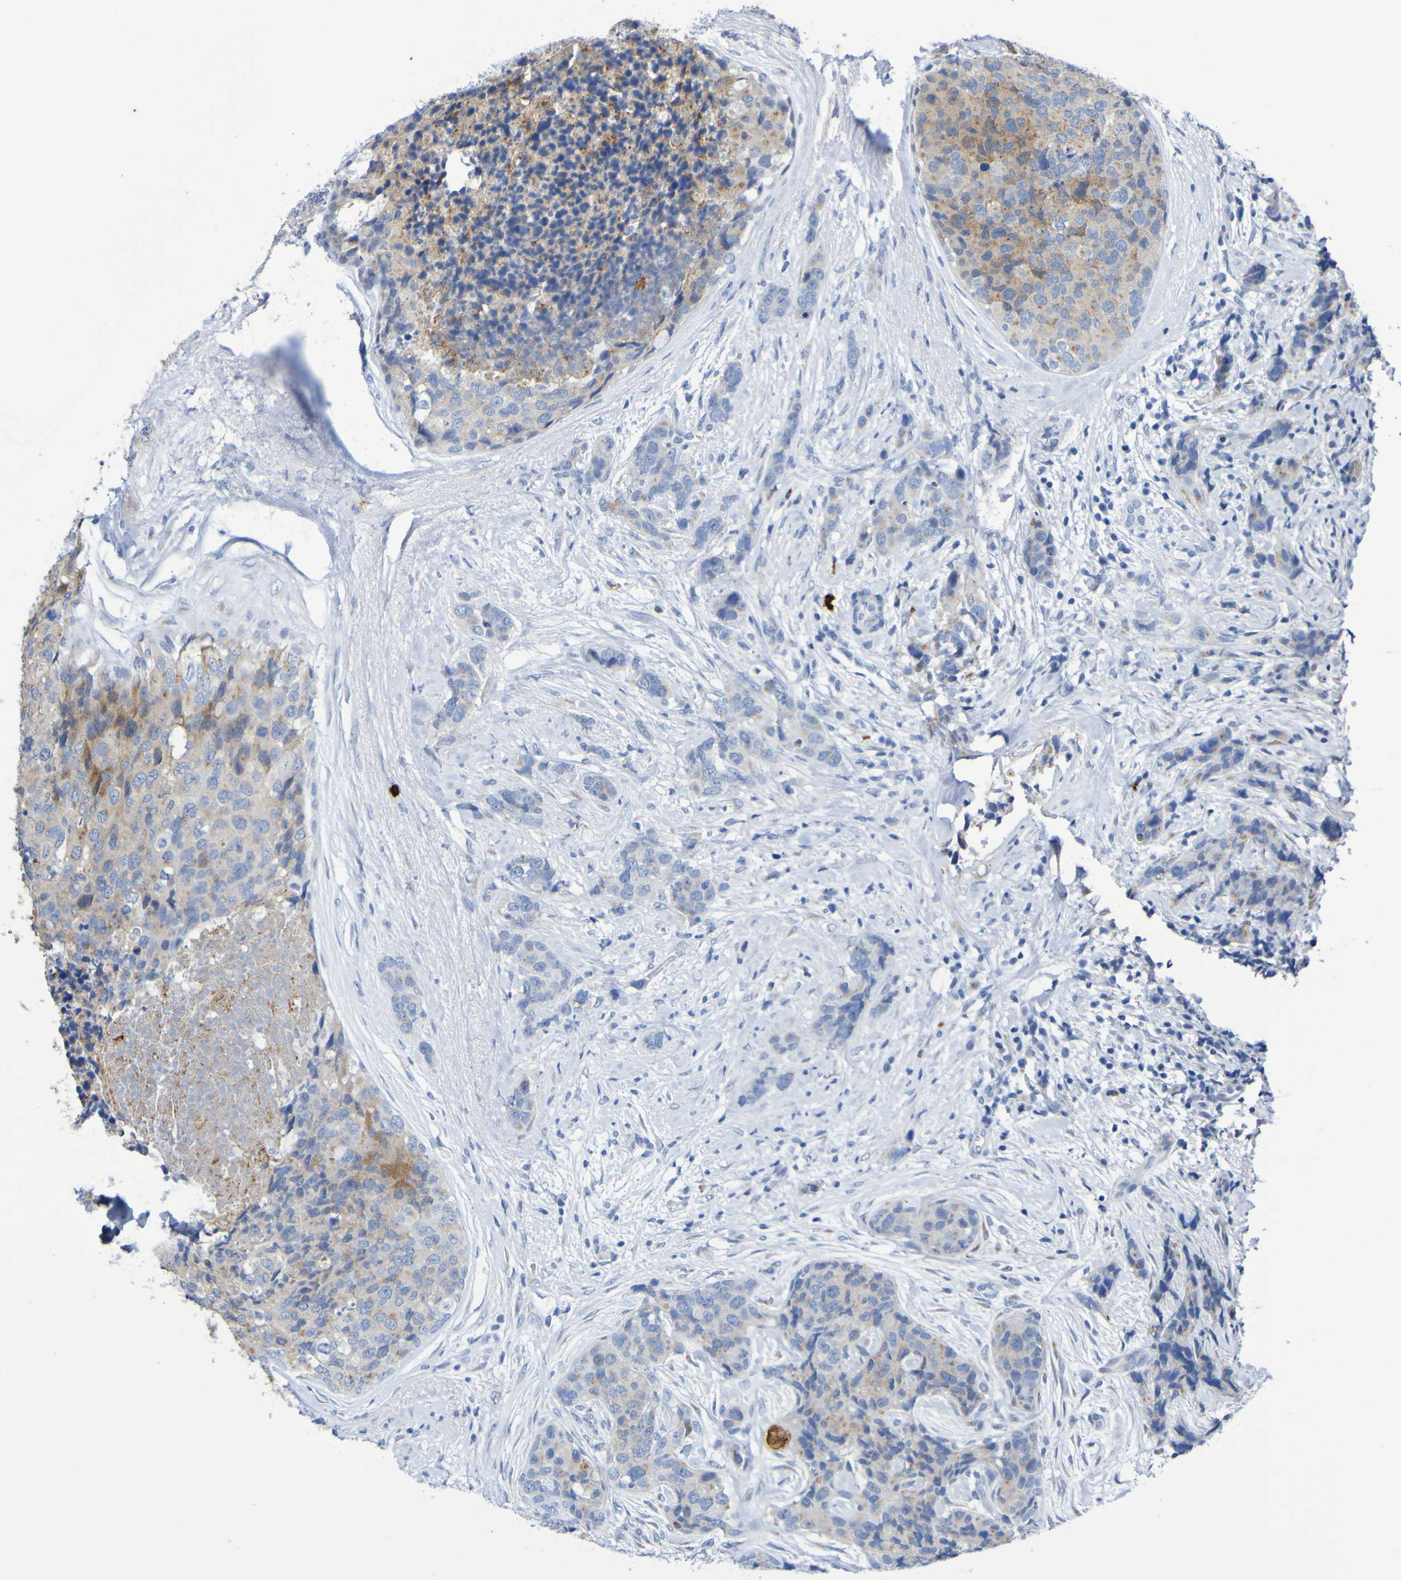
{"staining": {"intensity": "weak", "quantity": "25%-75%", "location": "cytoplasmic/membranous"}, "tissue": "breast cancer", "cell_type": "Tumor cells", "image_type": "cancer", "snomed": [{"axis": "morphology", "description": "Lobular carcinoma"}, {"axis": "topography", "description": "Breast"}], "caption": "Human lobular carcinoma (breast) stained with a protein marker shows weak staining in tumor cells.", "gene": "C11orf24", "patient": {"sex": "female", "age": 59}}